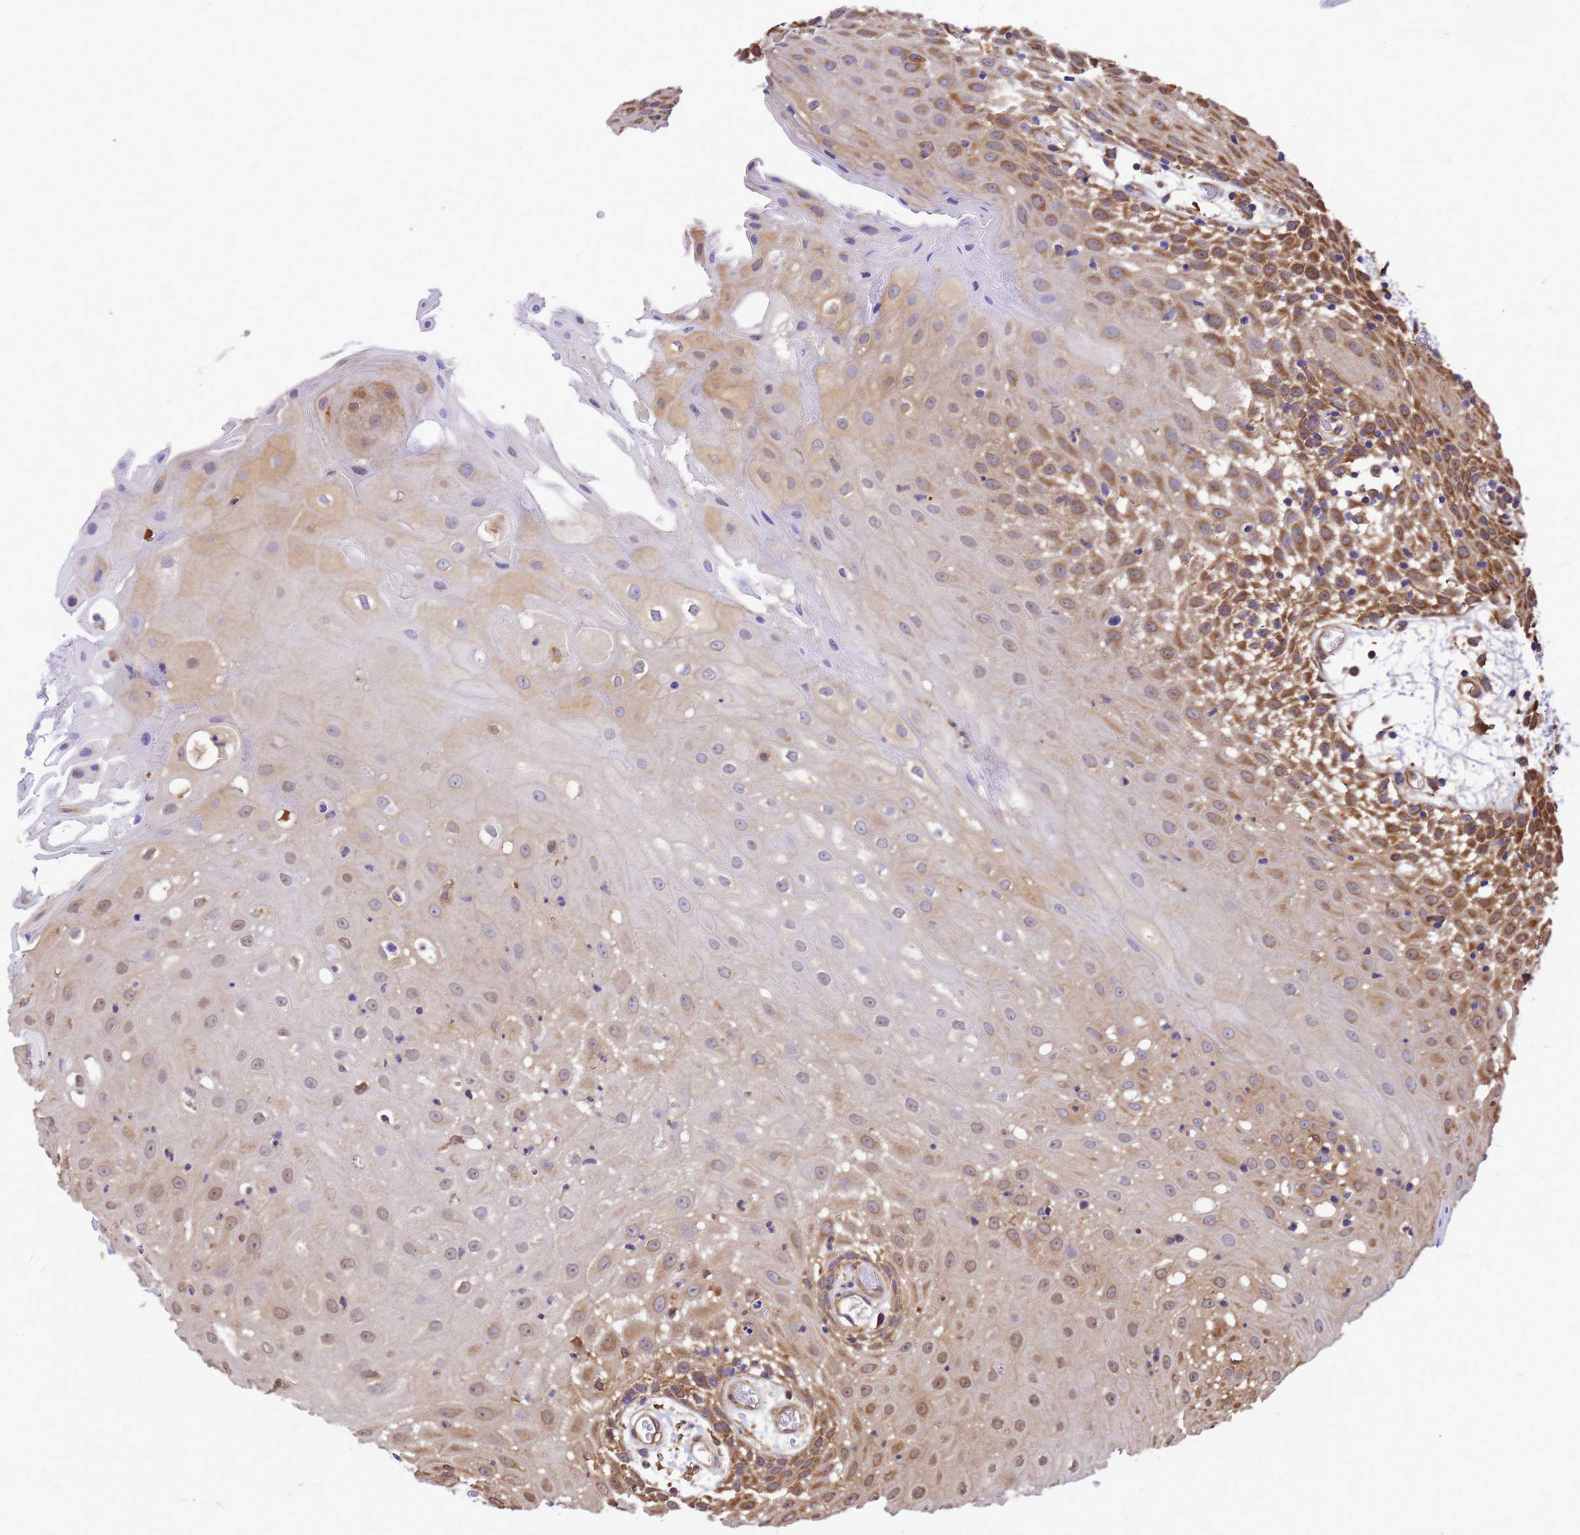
{"staining": {"intensity": "moderate", "quantity": ">75%", "location": "cytoplasmic/membranous"}, "tissue": "oral mucosa", "cell_type": "Squamous epithelial cells", "image_type": "normal", "snomed": [{"axis": "morphology", "description": "Normal tissue, NOS"}, {"axis": "topography", "description": "Skeletal muscle"}, {"axis": "topography", "description": "Oral tissue"}, {"axis": "topography", "description": "Salivary gland"}, {"axis": "topography", "description": "Peripheral nerve tissue"}], "caption": "Oral mucosa stained for a protein (brown) shows moderate cytoplasmic/membranous positive staining in about >75% of squamous epithelial cells.", "gene": "GID4", "patient": {"sex": "male", "age": 54}}